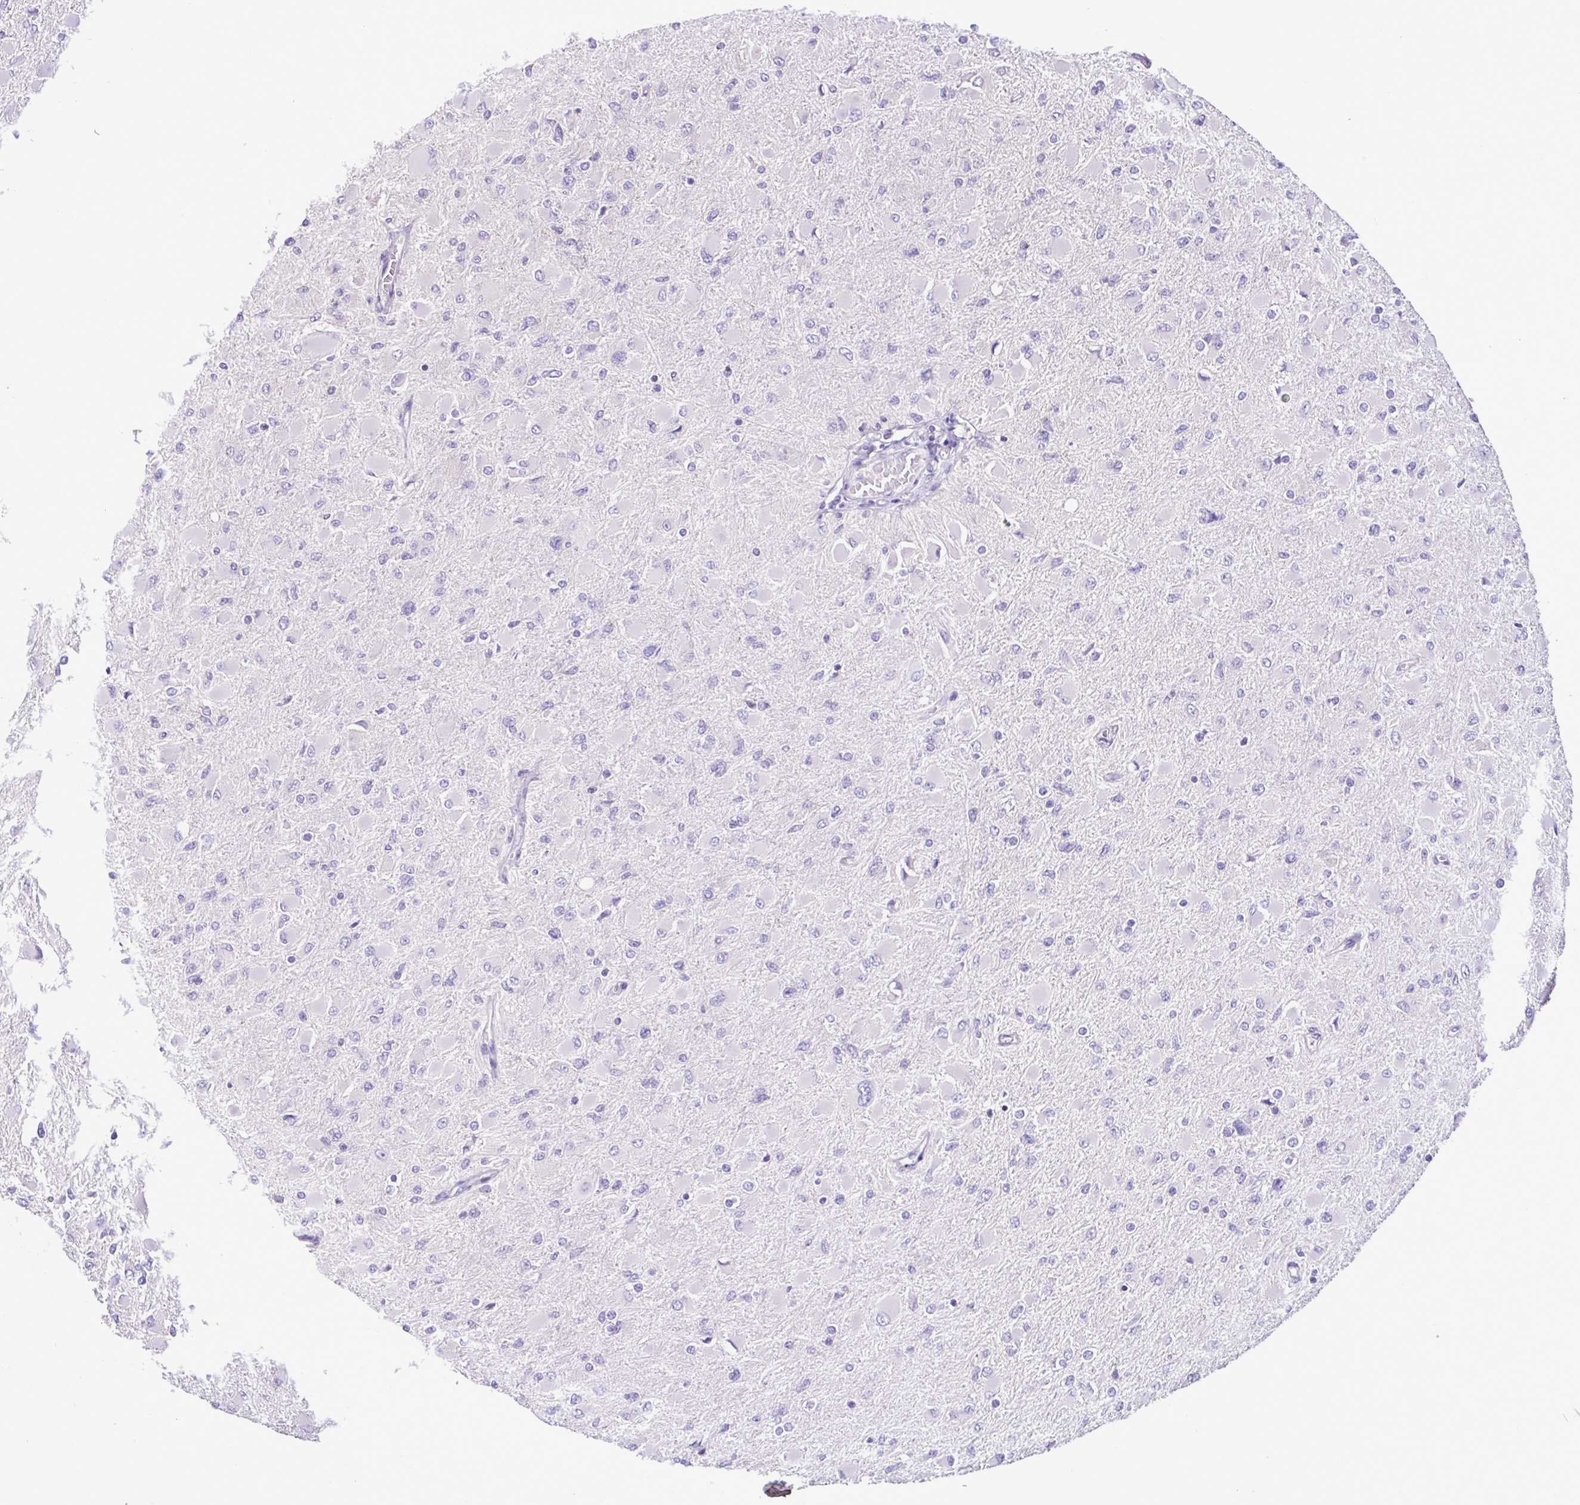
{"staining": {"intensity": "negative", "quantity": "none", "location": "none"}, "tissue": "glioma", "cell_type": "Tumor cells", "image_type": "cancer", "snomed": [{"axis": "morphology", "description": "Glioma, malignant, High grade"}, {"axis": "topography", "description": "Cerebral cortex"}], "caption": "Protein analysis of glioma shows no significant expression in tumor cells.", "gene": "PLA2G4E", "patient": {"sex": "female", "age": 36}}